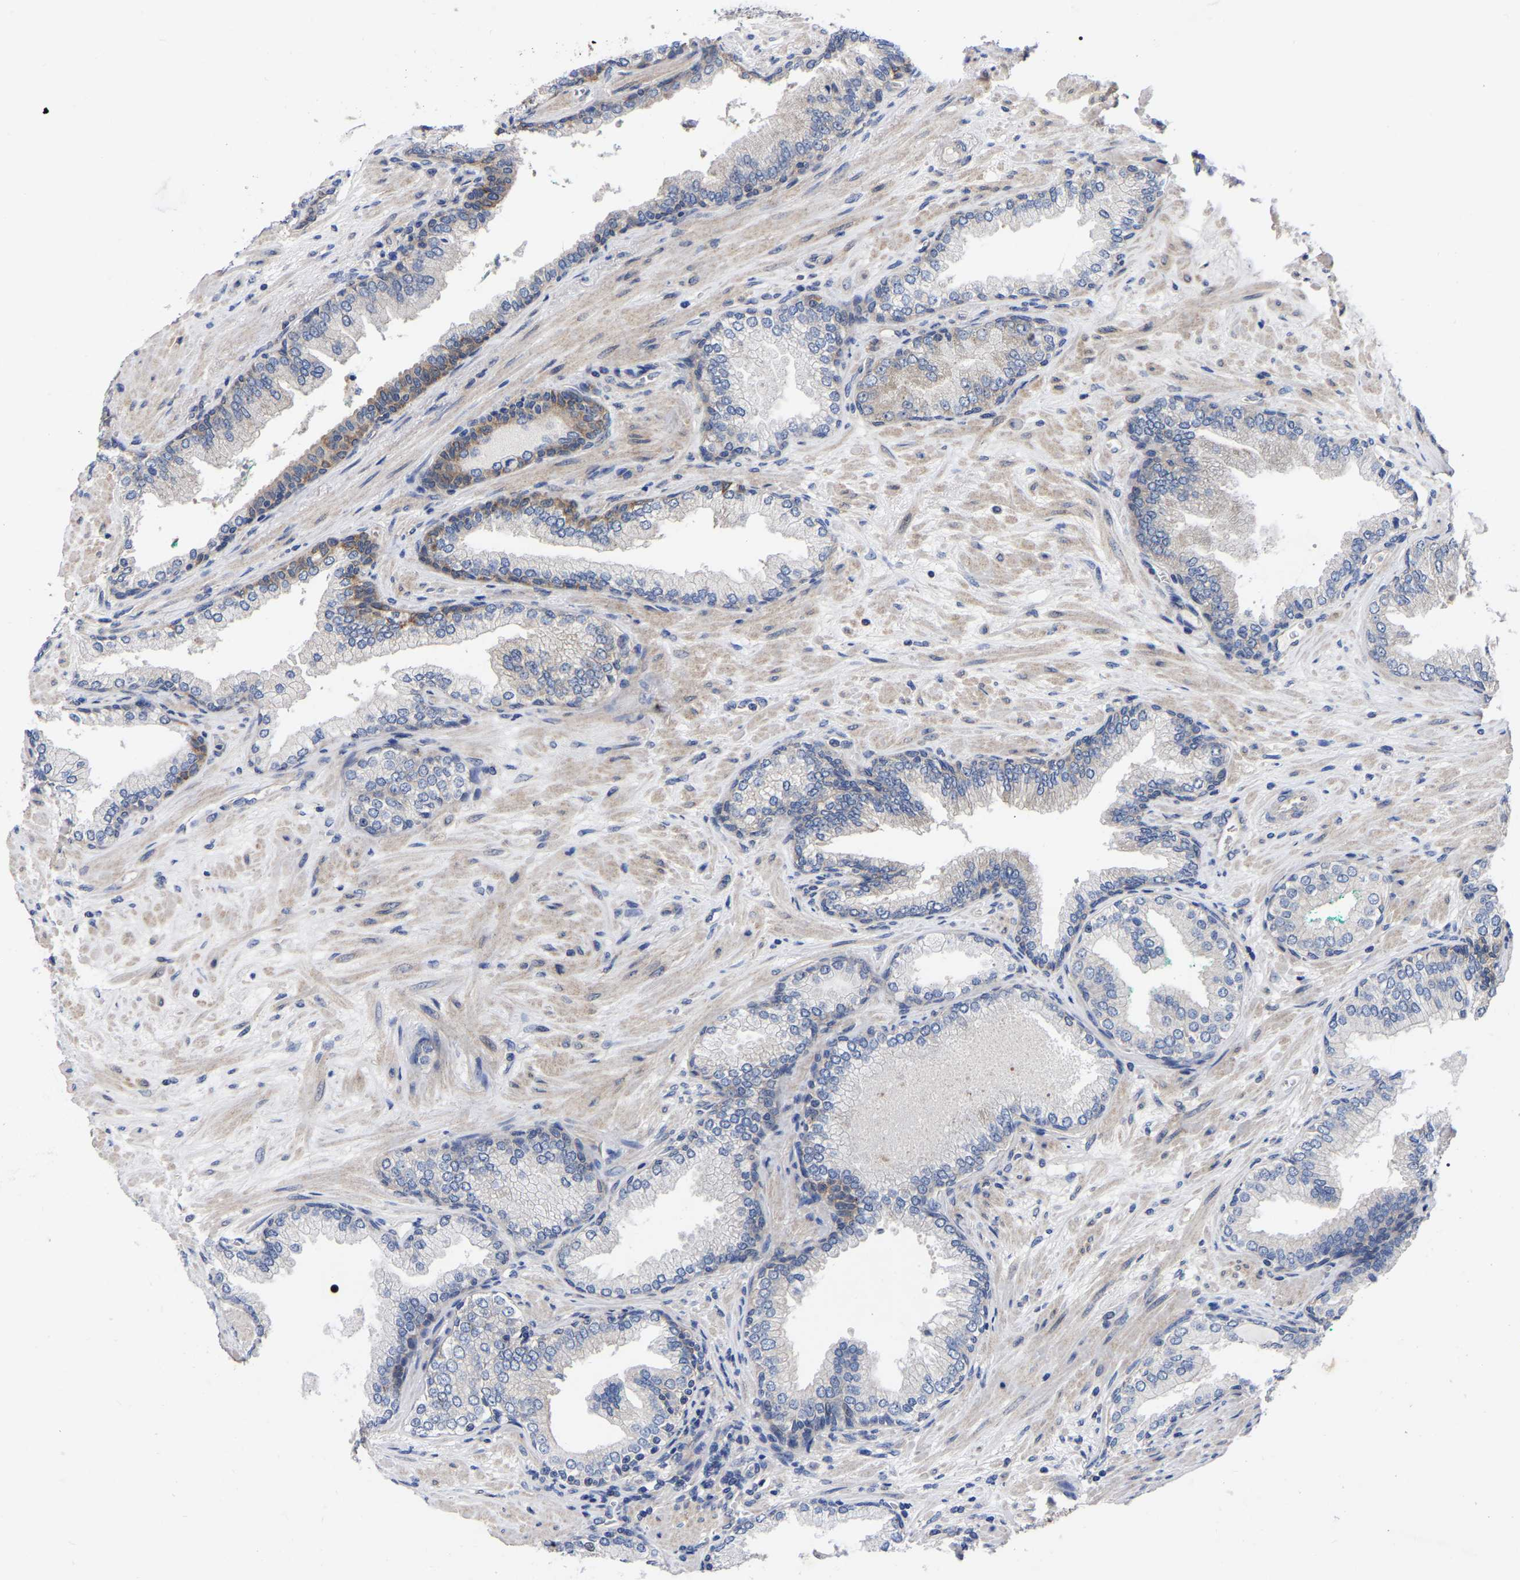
{"staining": {"intensity": "negative", "quantity": "none", "location": "none"}, "tissue": "prostate cancer", "cell_type": "Tumor cells", "image_type": "cancer", "snomed": [{"axis": "morphology", "description": "Adenocarcinoma, High grade"}, {"axis": "topography", "description": "Prostate"}], "caption": "The immunohistochemistry image has no significant staining in tumor cells of prostate cancer tissue.", "gene": "TCP1", "patient": {"sex": "male", "age": 71}}